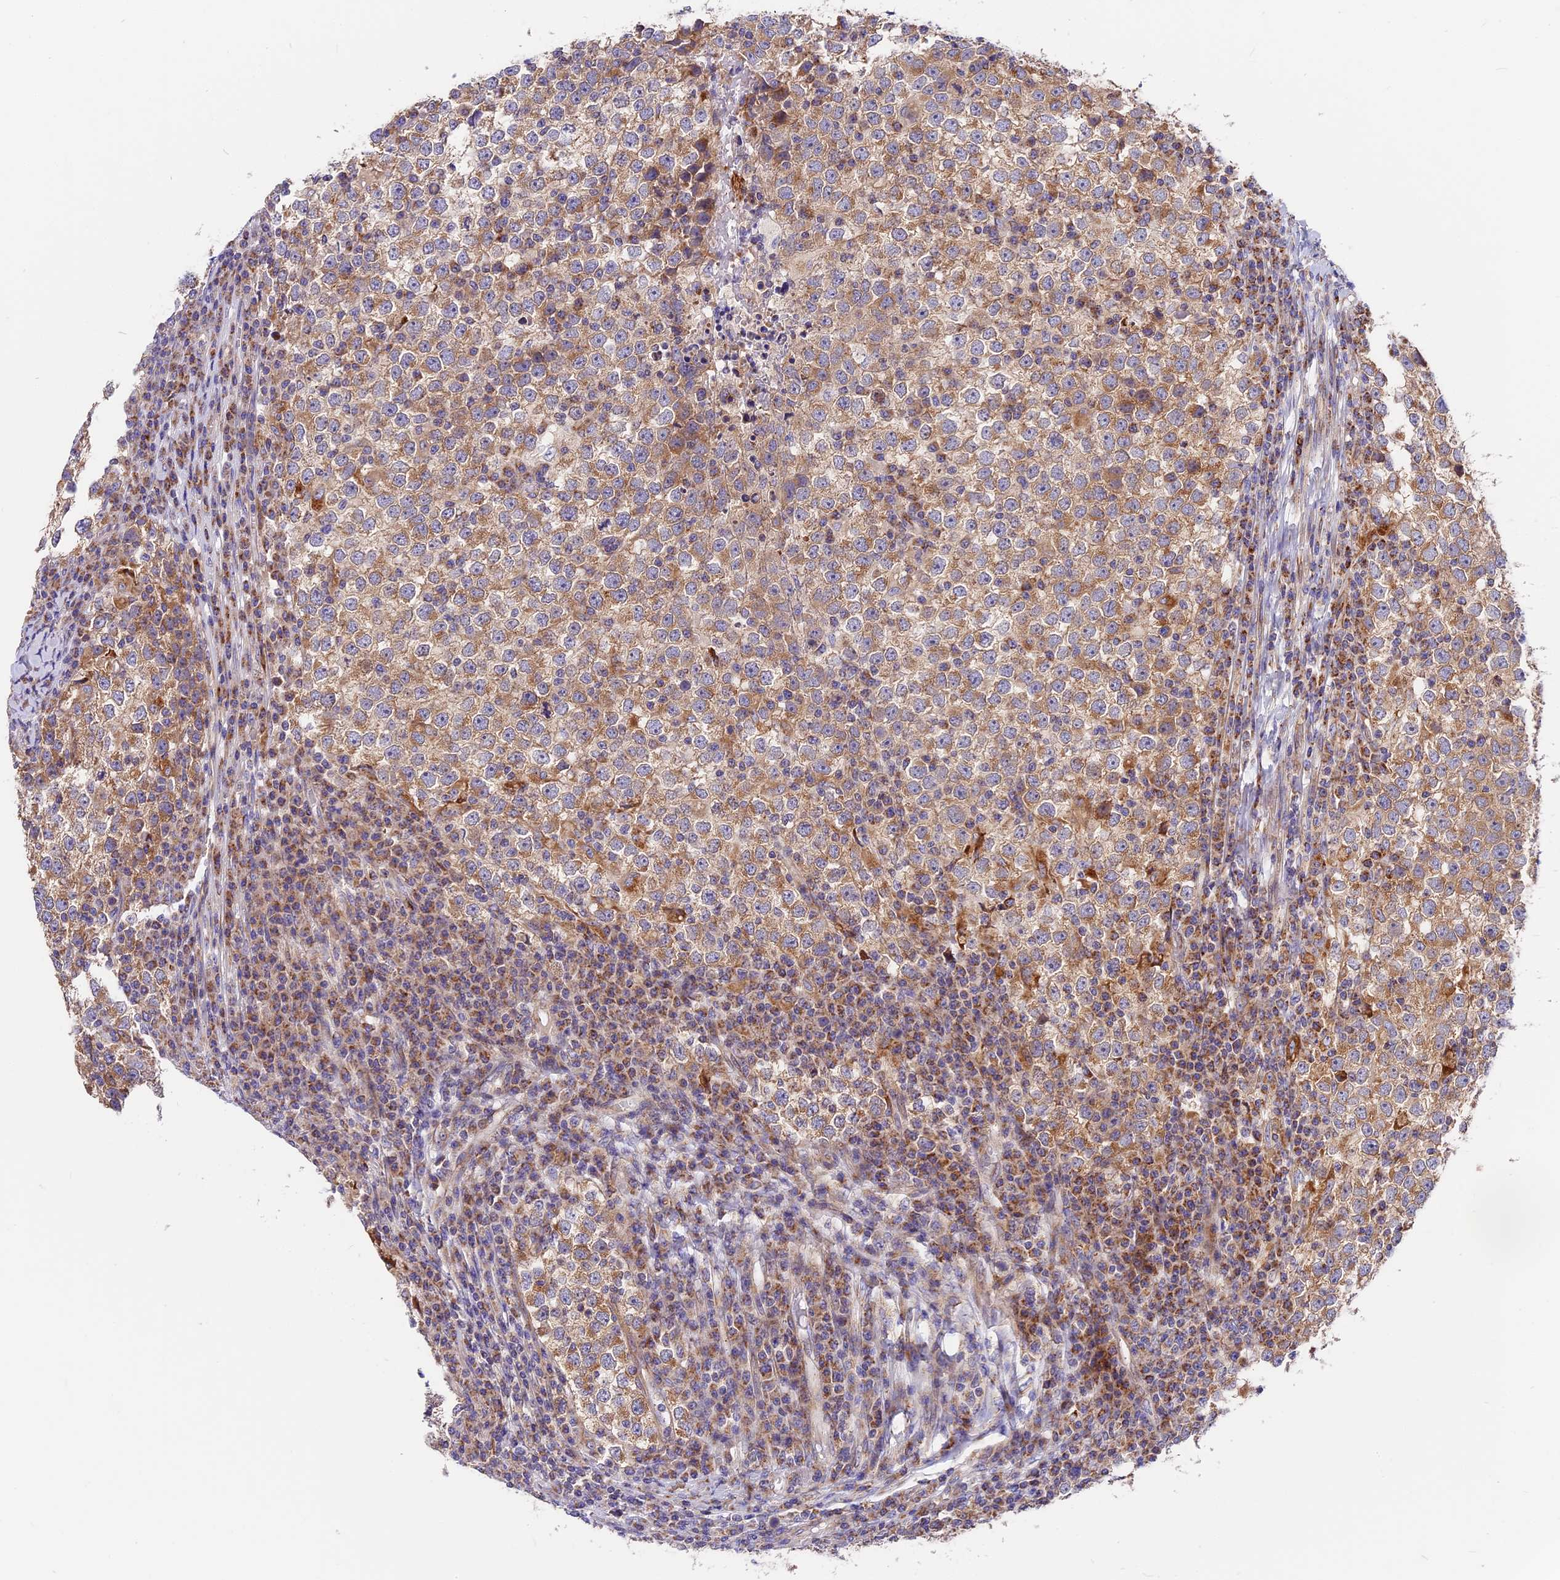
{"staining": {"intensity": "moderate", "quantity": ">75%", "location": "cytoplasmic/membranous"}, "tissue": "testis cancer", "cell_type": "Tumor cells", "image_type": "cancer", "snomed": [{"axis": "morphology", "description": "Seminoma, NOS"}, {"axis": "topography", "description": "Testis"}], "caption": "Testis cancer (seminoma) tissue demonstrates moderate cytoplasmic/membranous positivity in approximately >75% of tumor cells, visualized by immunohistochemistry.", "gene": "MRAS", "patient": {"sex": "male", "age": 65}}